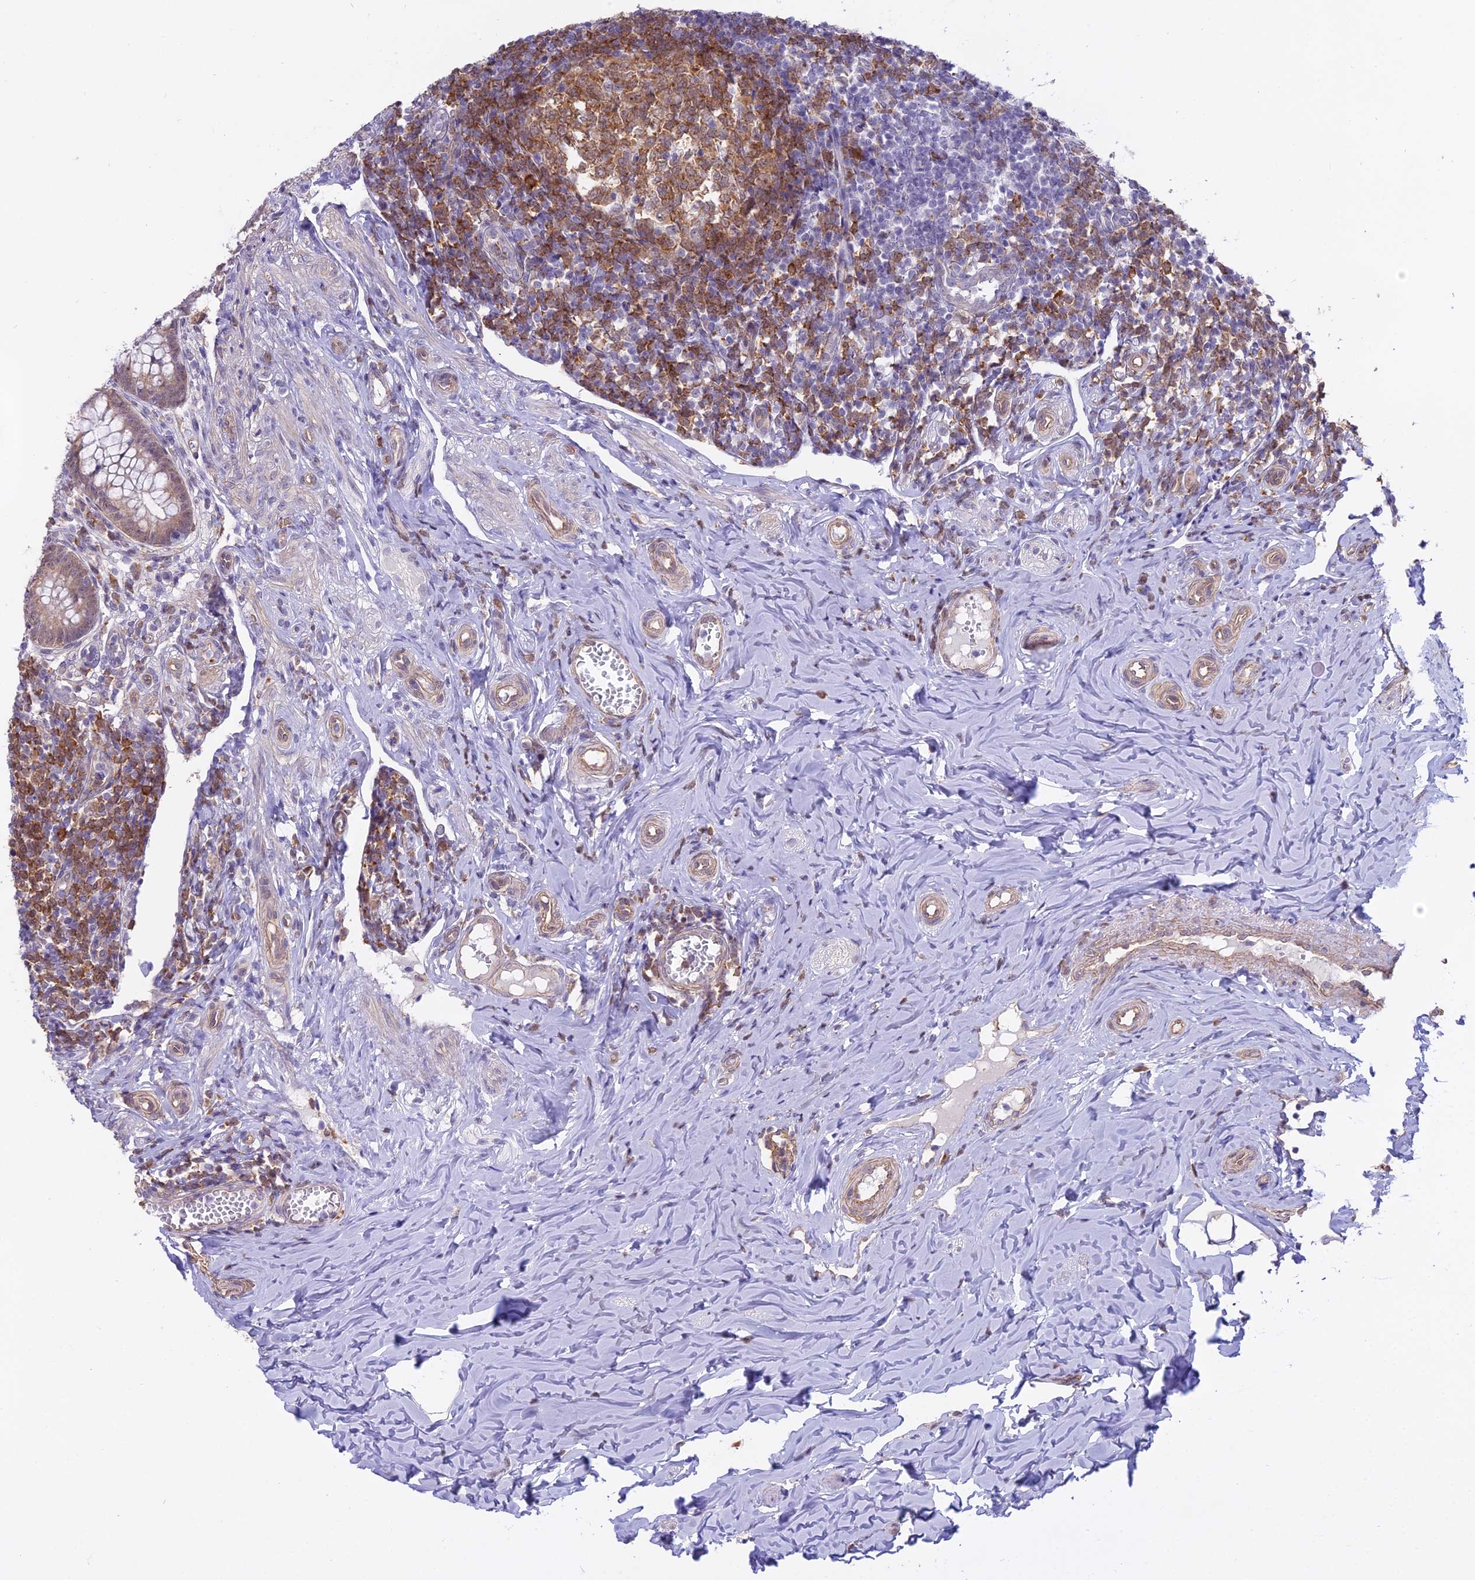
{"staining": {"intensity": "moderate", "quantity": "25%-75%", "location": "cytoplasmic/membranous"}, "tissue": "appendix", "cell_type": "Glandular cells", "image_type": "normal", "snomed": [{"axis": "morphology", "description": "Normal tissue, NOS"}, {"axis": "topography", "description": "Appendix"}], "caption": "A photomicrograph of appendix stained for a protein demonstrates moderate cytoplasmic/membranous brown staining in glandular cells.", "gene": "BLNK", "patient": {"sex": "female", "age": 33}}